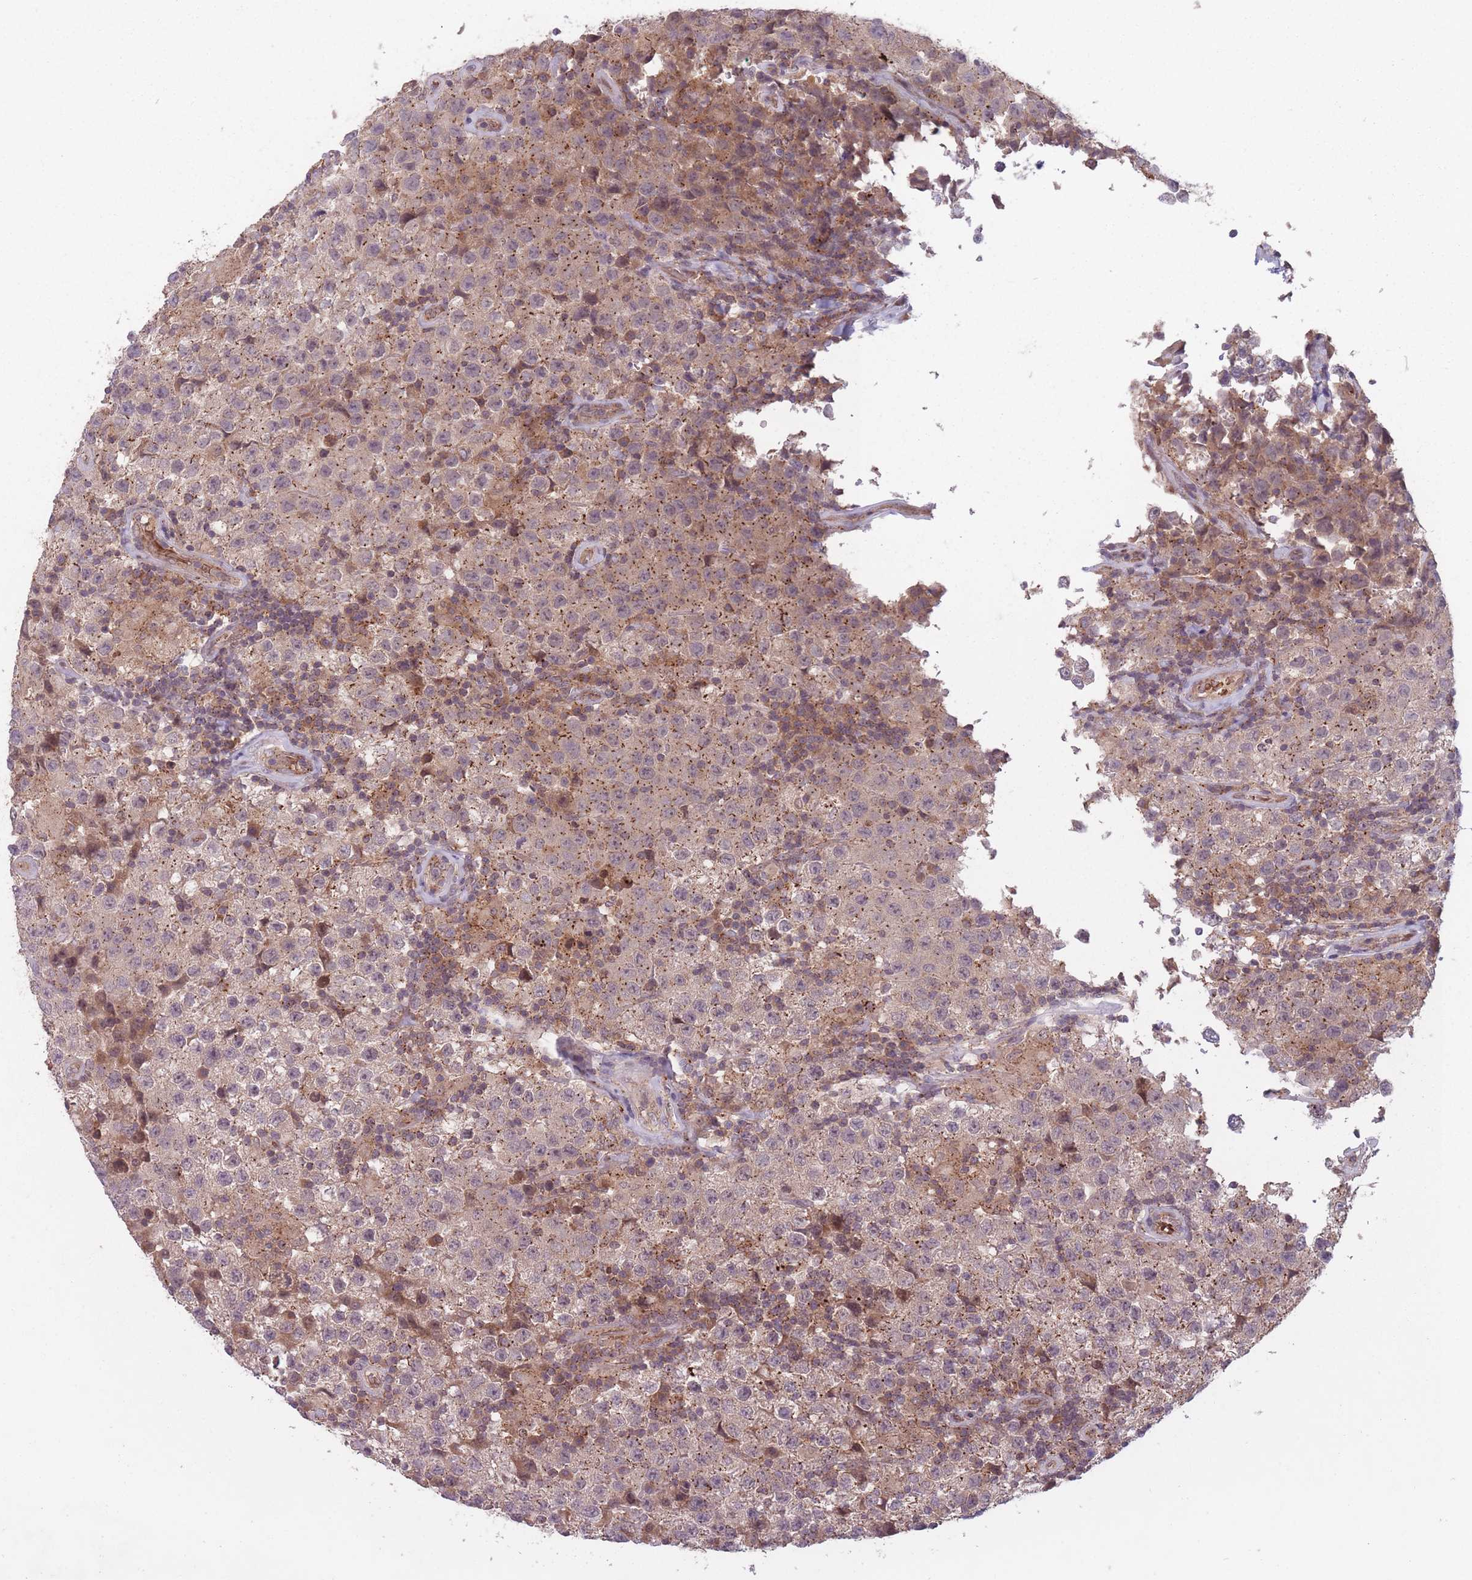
{"staining": {"intensity": "moderate", "quantity": "25%-75%", "location": "cytoplasmic/membranous"}, "tissue": "testis cancer", "cell_type": "Tumor cells", "image_type": "cancer", "snomed": [{"axis": "morphology", "description": "Seminoma, NOS"}, {"axis": "morphology", "description": "Carcinoma, Embryonal, NOS"}, {"axis": "topography", "description": "Testis"}], "caption": "Protein staining of embryonal carcinoma (testis) tissue exhibits moderate cytoplasmic/membranous expression in about 25%-75% of tumor cells. Ihc stains the protein of interest in brown and the nuclei are stained blue.", "gene": "SECTM1", "patient": {"sex": "male", "age": 41}}